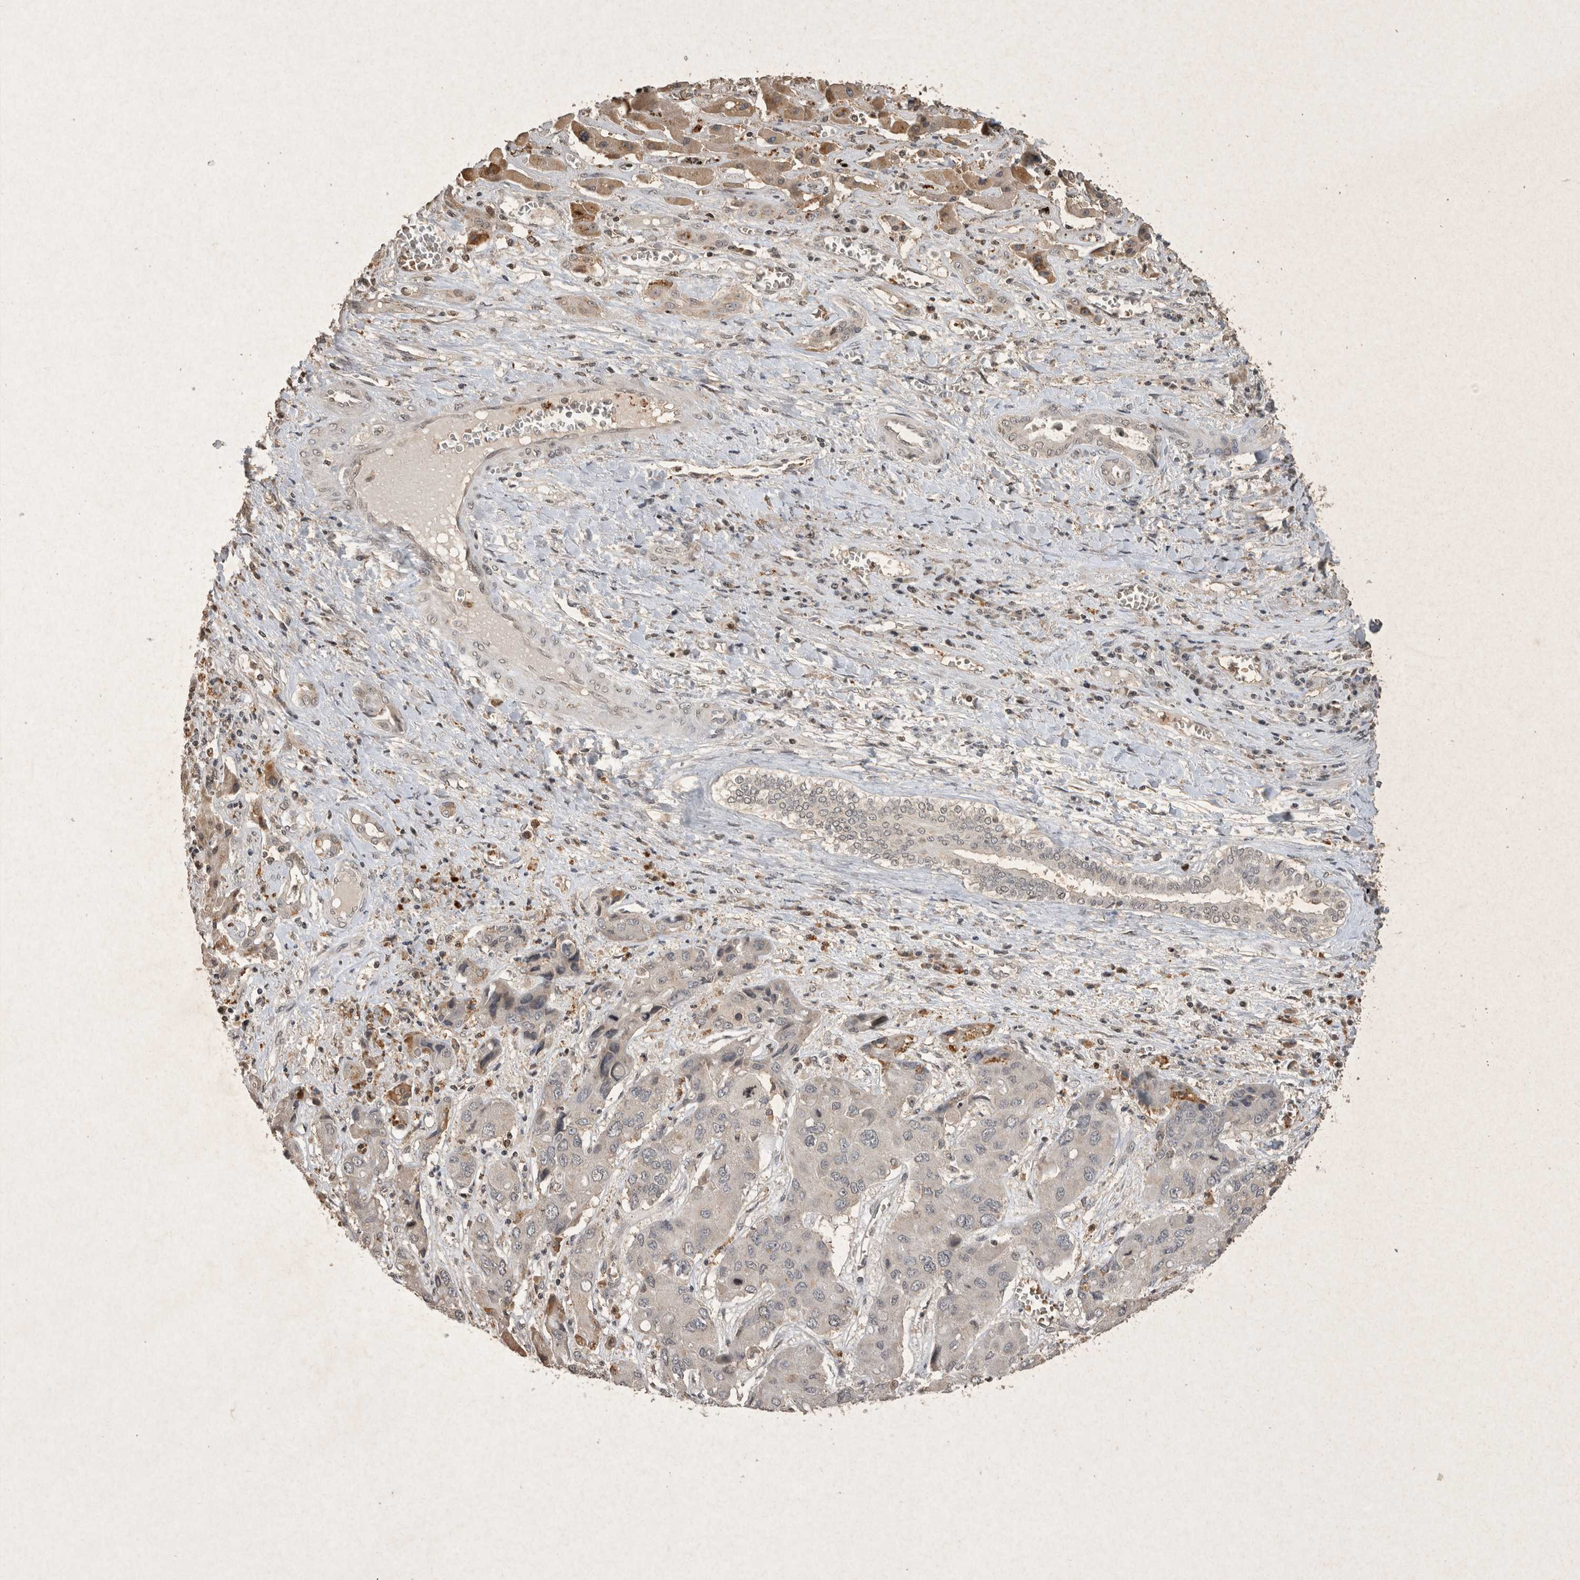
{"staining": {"intensity": "negative", "quantity": "none", "location": "none"}, "tissue": "liver cancer", "cell_type": "Tumor cells", "image_type": "cancer", "snomed": [{"axis": "morphology", "description": "Cholangiocarcinoma"}, {"axis": "topography", "description": "Liver"}], "caption": "The image reveals no significant expression in tumor cells of liver cancer (cholangiocarcinoma).", "gene": "HRK", "patient": {"sex": "male", "age": 67}}